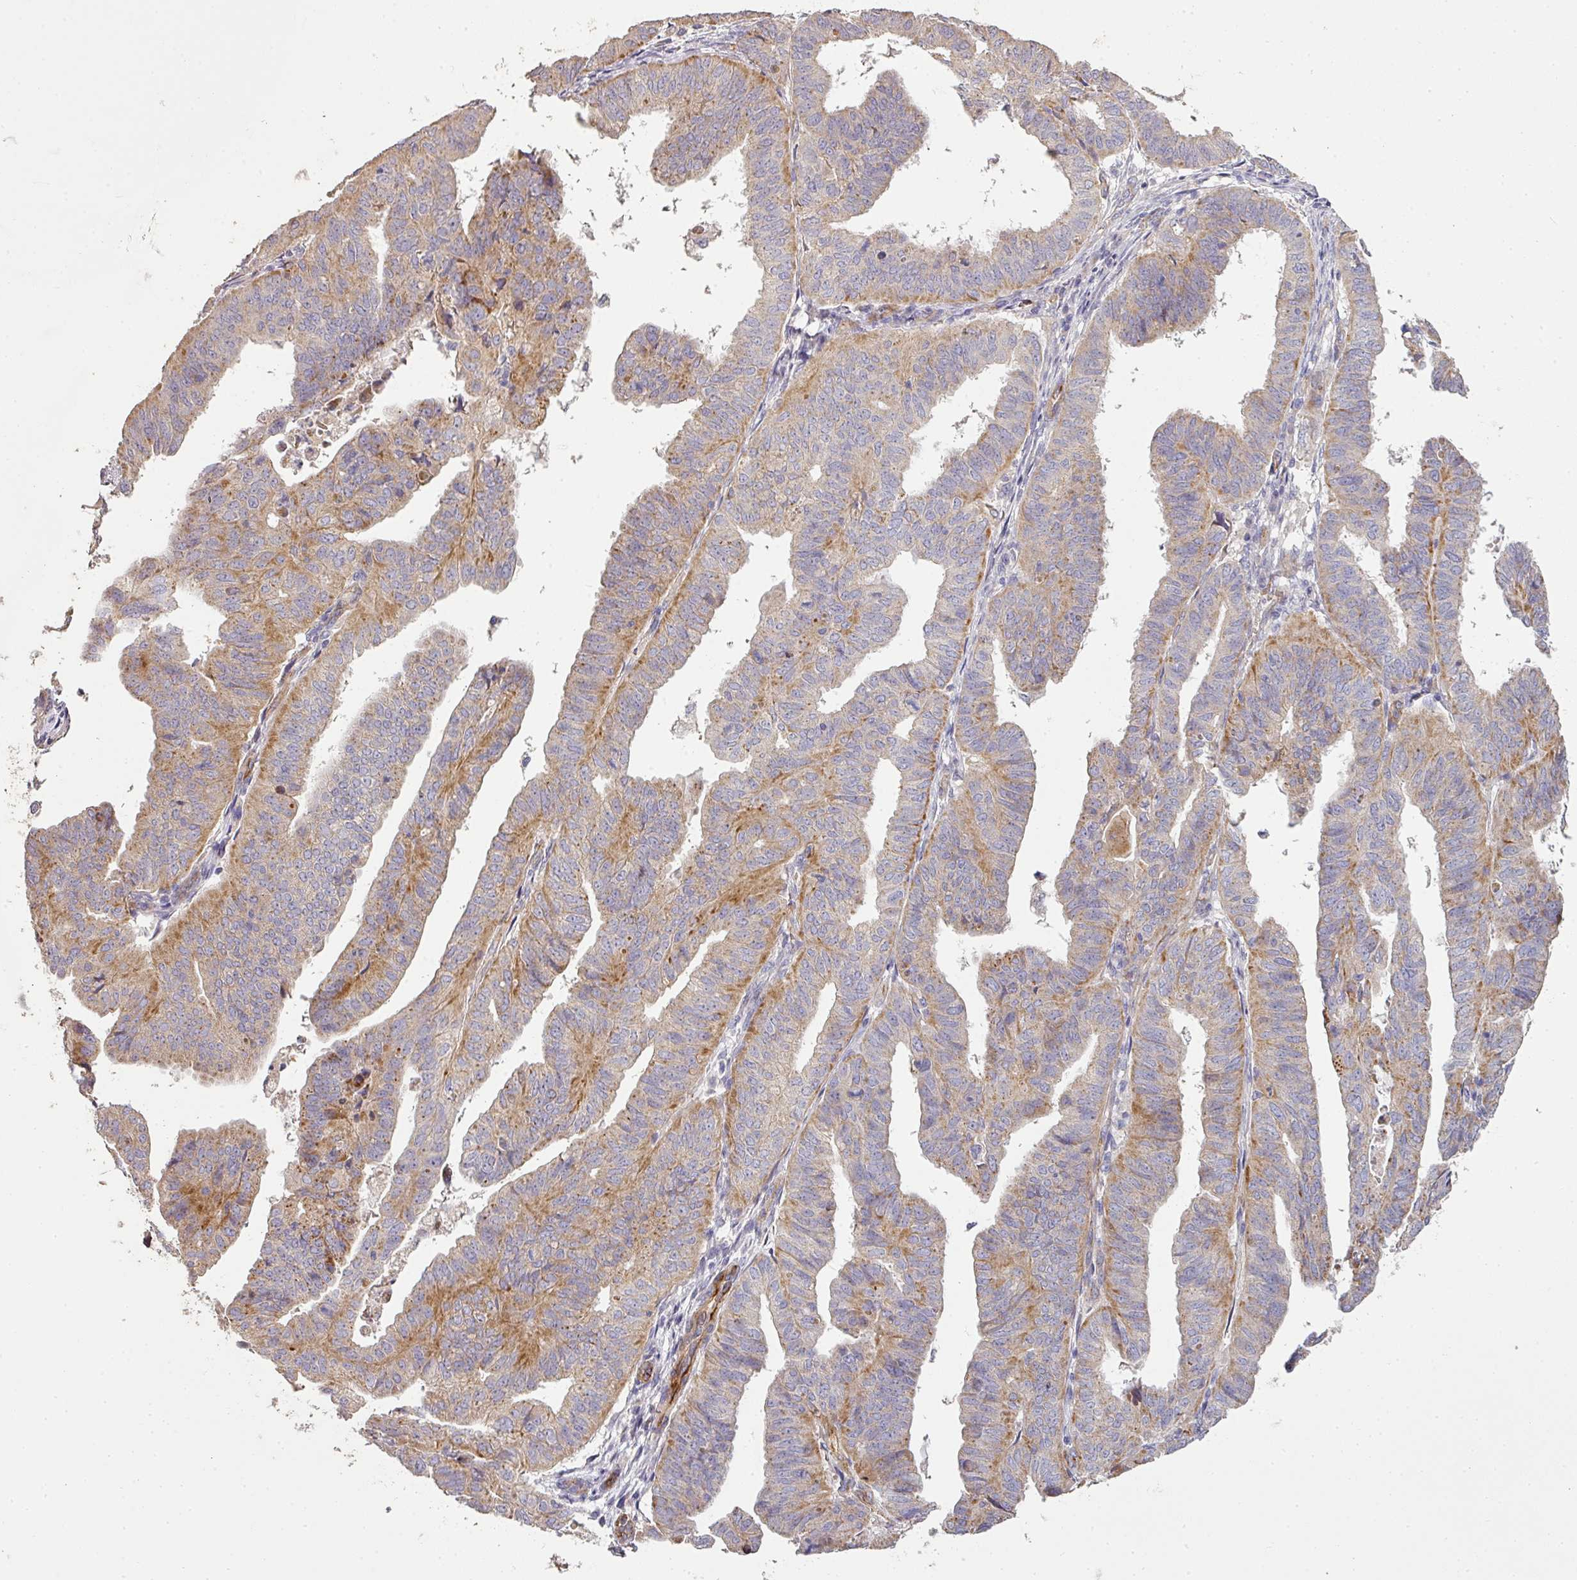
{"staining": {"intensity": "moderate", "quantity": "<25%", "location": "cytoplasmic/membranous"}, "tissue": "endometrial cancer", "cell_type": "Tumor cells", "image_type": "cancer", "snomed": [{"axis": "morphology", "description": "Adenocarcinoma, NOS"}, {"axis": "topography", "description": "Uterus"}], "caption": "Tumor cells exhibit moderate cytoplasmic/membranous positivity in approximately <25% of cells in endometrial cancer (adenocarcinoma). Ihc stains the protein in brown and the nuclei are stained blue.", "gene": "PCDH1", "patient": {"sex": "female", "age": 77}}